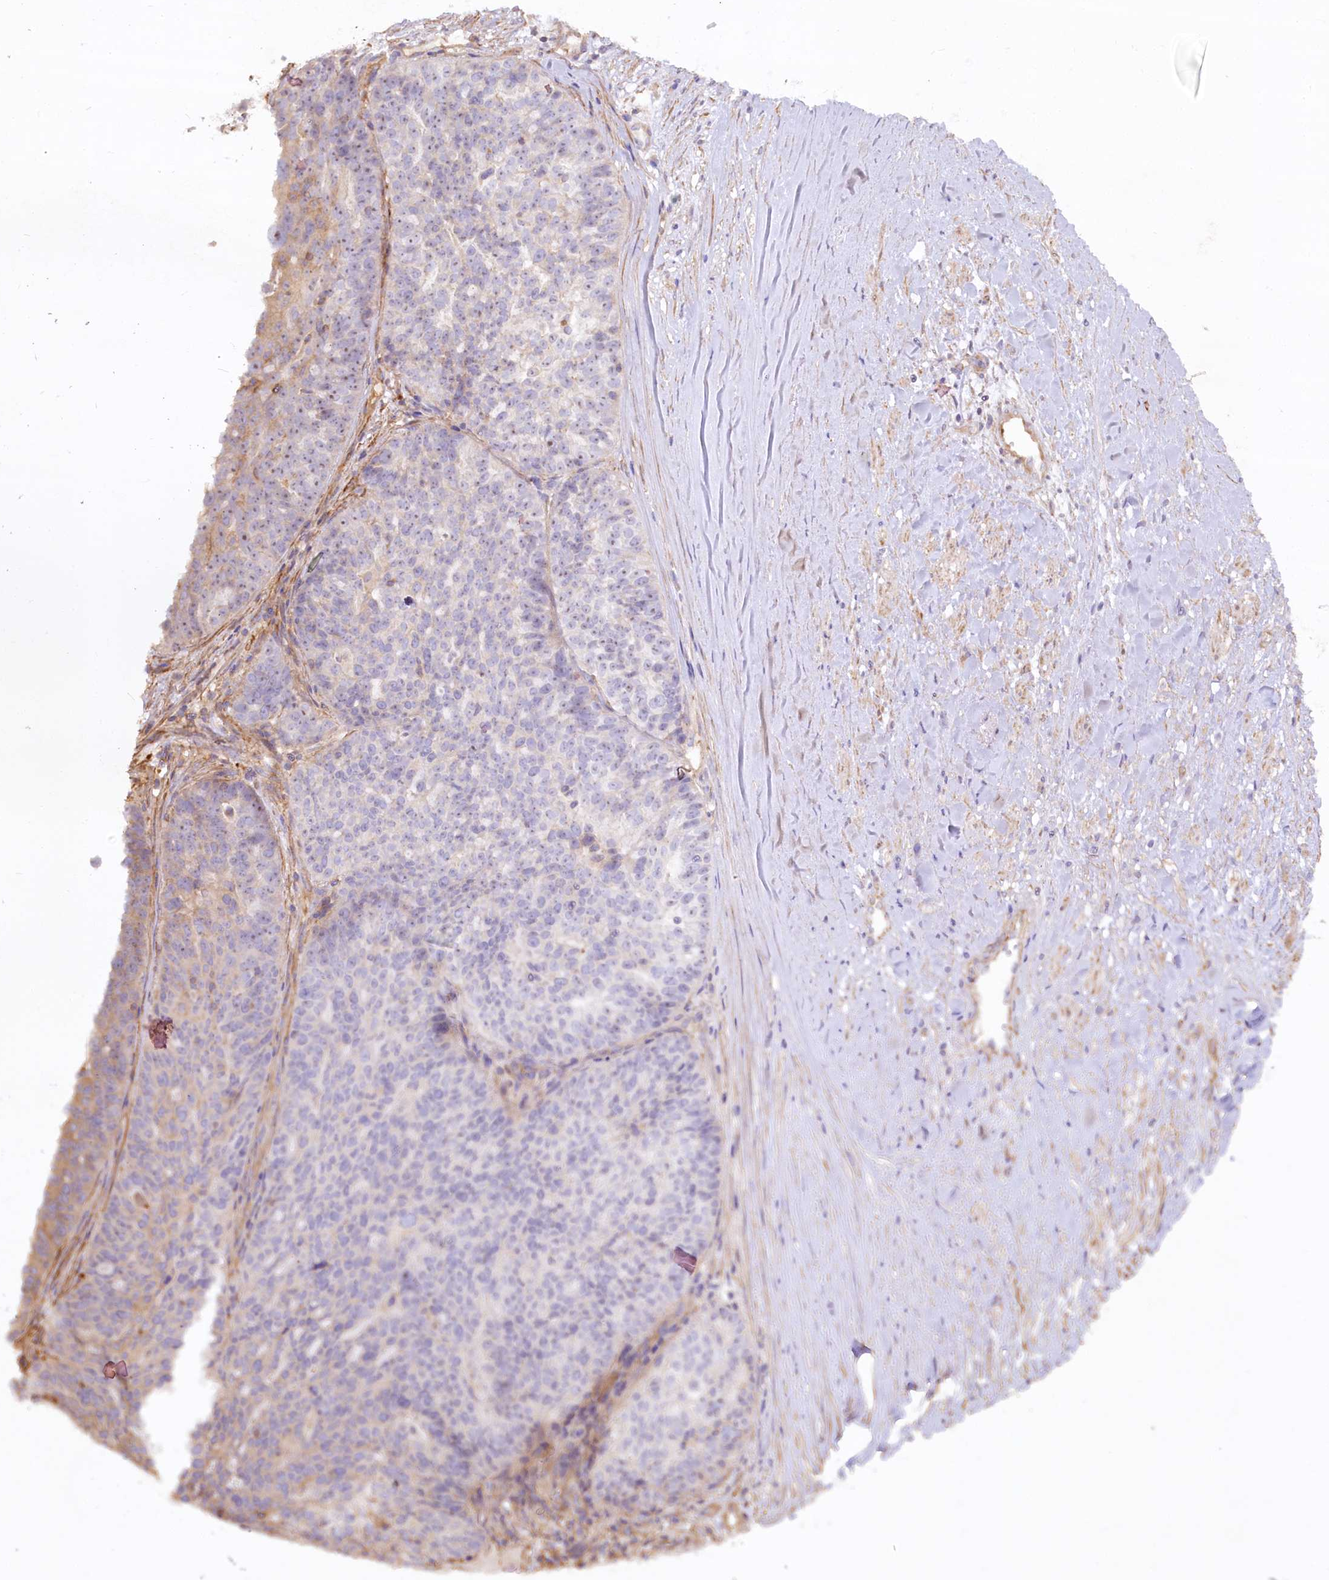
{"staining": {"intensity": "weak", "quantity": "<25%", "location": "cytoplasmic/membranous"}, "tissue": "ovarian cancer", "cell_type": "Tumor cells", "image_type": "cancer", "snomed": [{"axis": "morphology", "description": "Cystadenocarcinoma, serous, NOS"}, {"axis": "topography", "description": "Ovary"}], "caption": "Image shows no significant protein expression in tumor cells of ovarian serous cystadenocarcinoma.", "gene": "WDR36", "patient": {"sex": "female", "age": 59}}